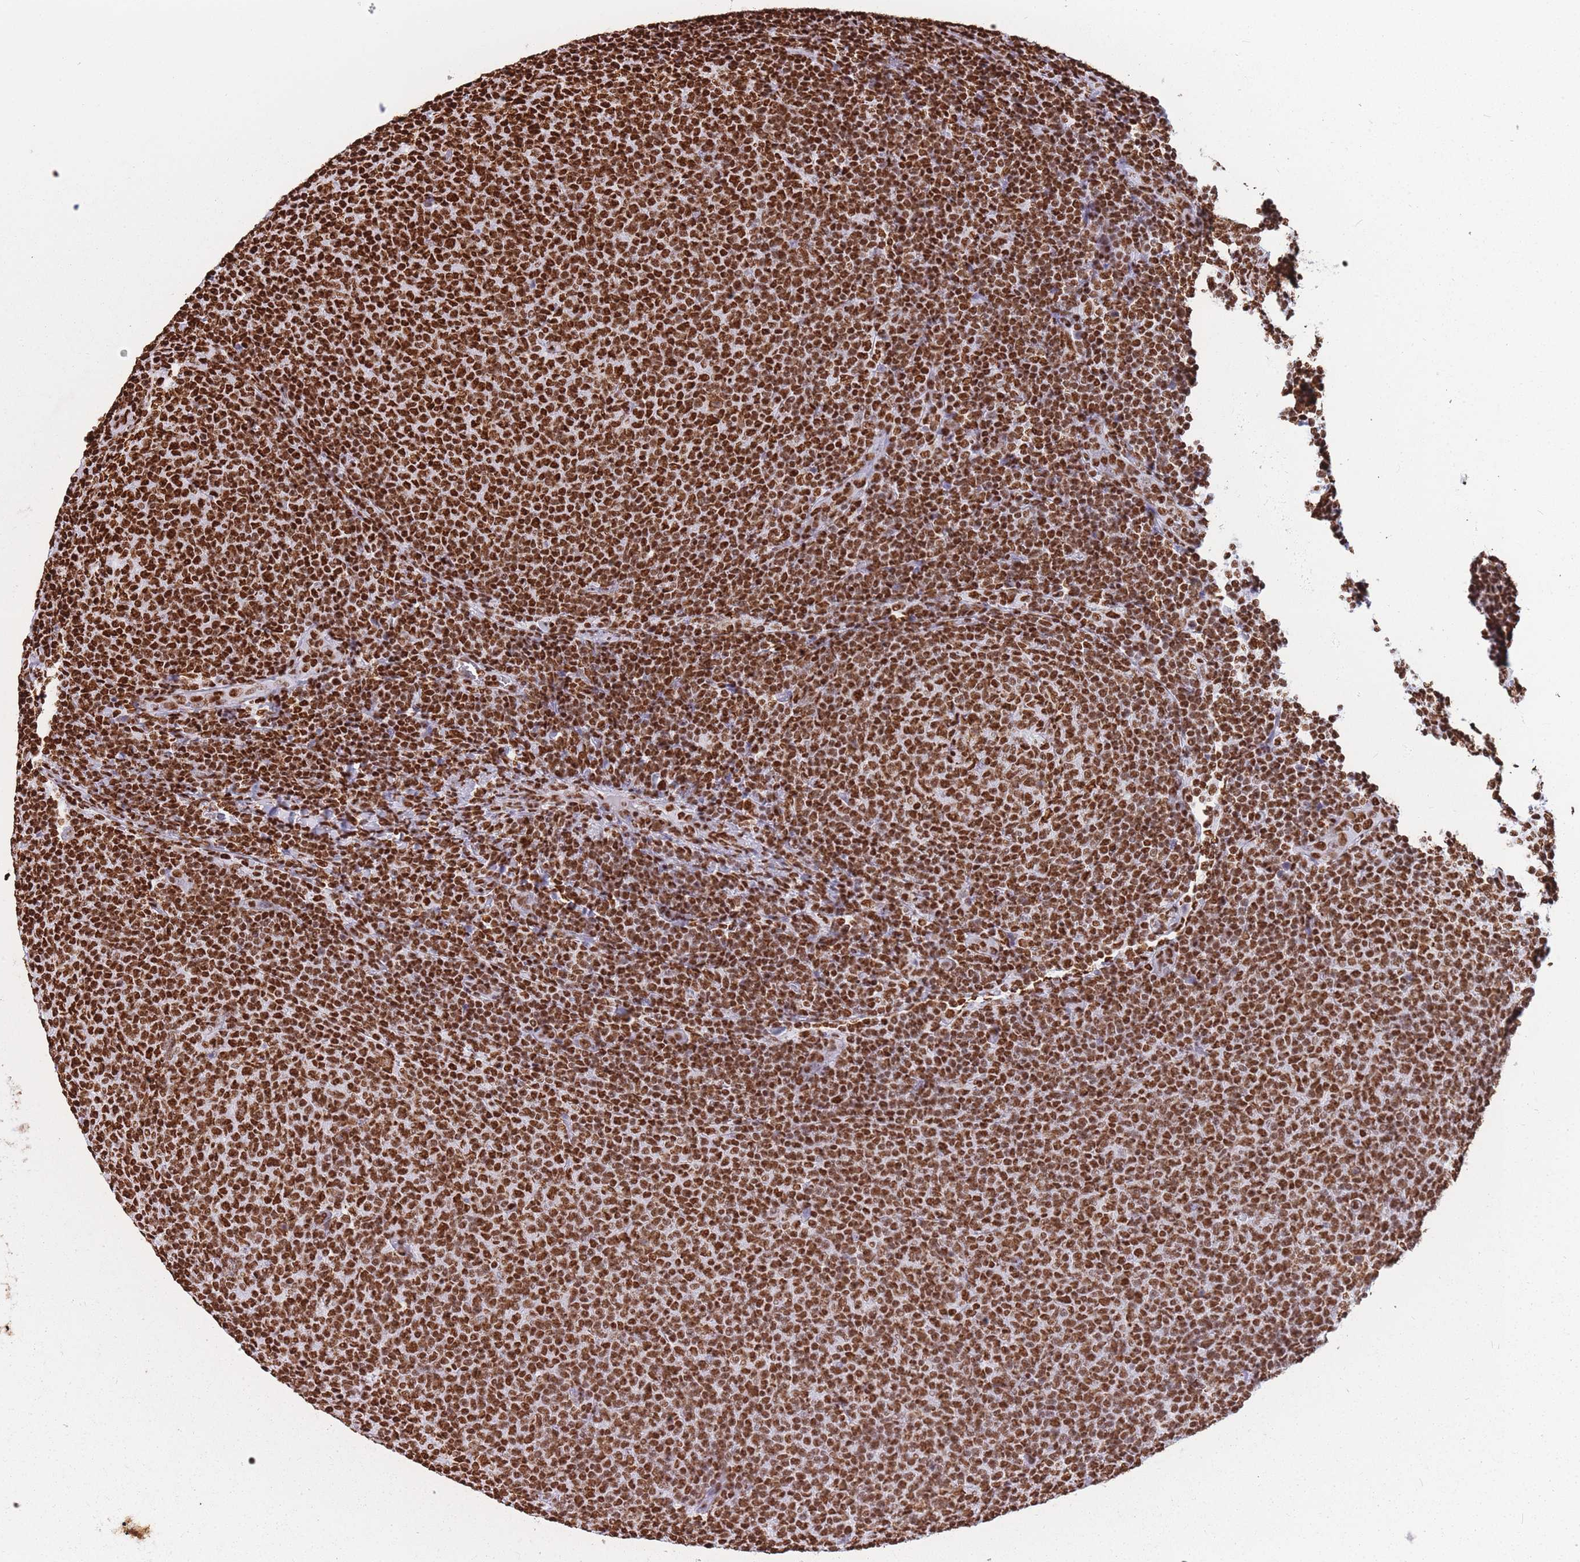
{"staining": {"intensity": "strong", "quantity": ">75%", "location": "nuclear"}, "tissue": "lymphoma", "cell_type": "Tumor cells", "image_type": "cancer", "snomed": [{"axis": "morphology", "description": "Malignant lymphoma, non-Hodgkin's type, Low grade"}, {"axis": "topography", "description": "Lymph node"}], "caption": "Protein expression analysis of human lymphoma reveals strong nuclear expression in about >75% of tumor cells. The protein of interest is shown in brown color, while the nuclei are stained blue.", "gene": "HNRNPUL1", "patient": {"sex": "male", "age": 66}}